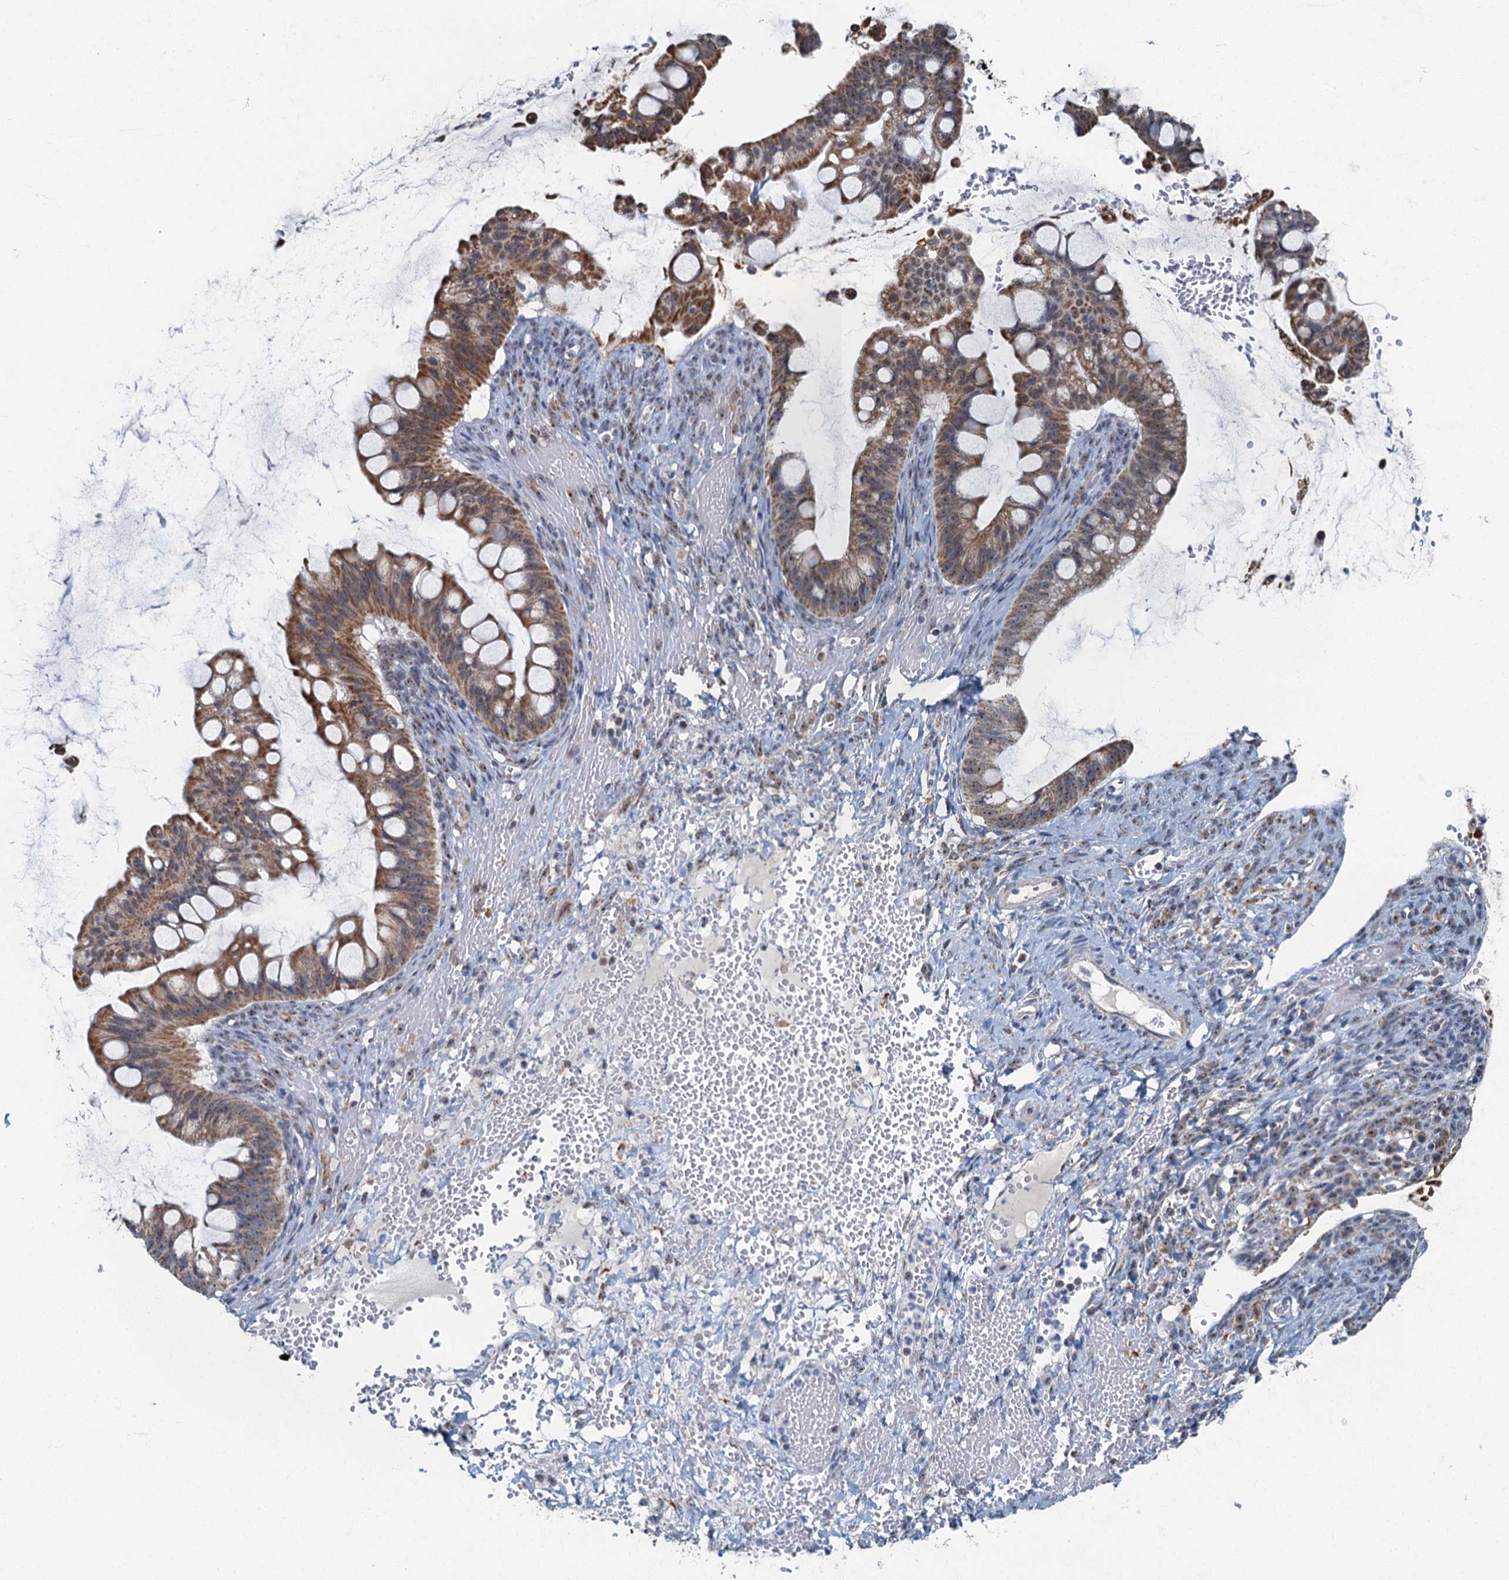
{"staining": {"intensity": "moderate", "quantity": ">75%", "location": "cytoplasmic/membranous"}, "tissue": "ovarian cancer", "cell_type": "Tumor cells", "image_type": "cancer", "snomed": [{"axis": "morphology", "description": "Cystadenocarcinoma, mucinous, NOS"}, {"axis": "topography", "description": "Ovary"}], "caption": "Human ovarian cancer (mucinous cystadenocarcinoma) stained with a protein marker exhibits moderate staining in tumor cells.", "gene": "RAD9B", "patient": {"sex": "female", "age": 73}}